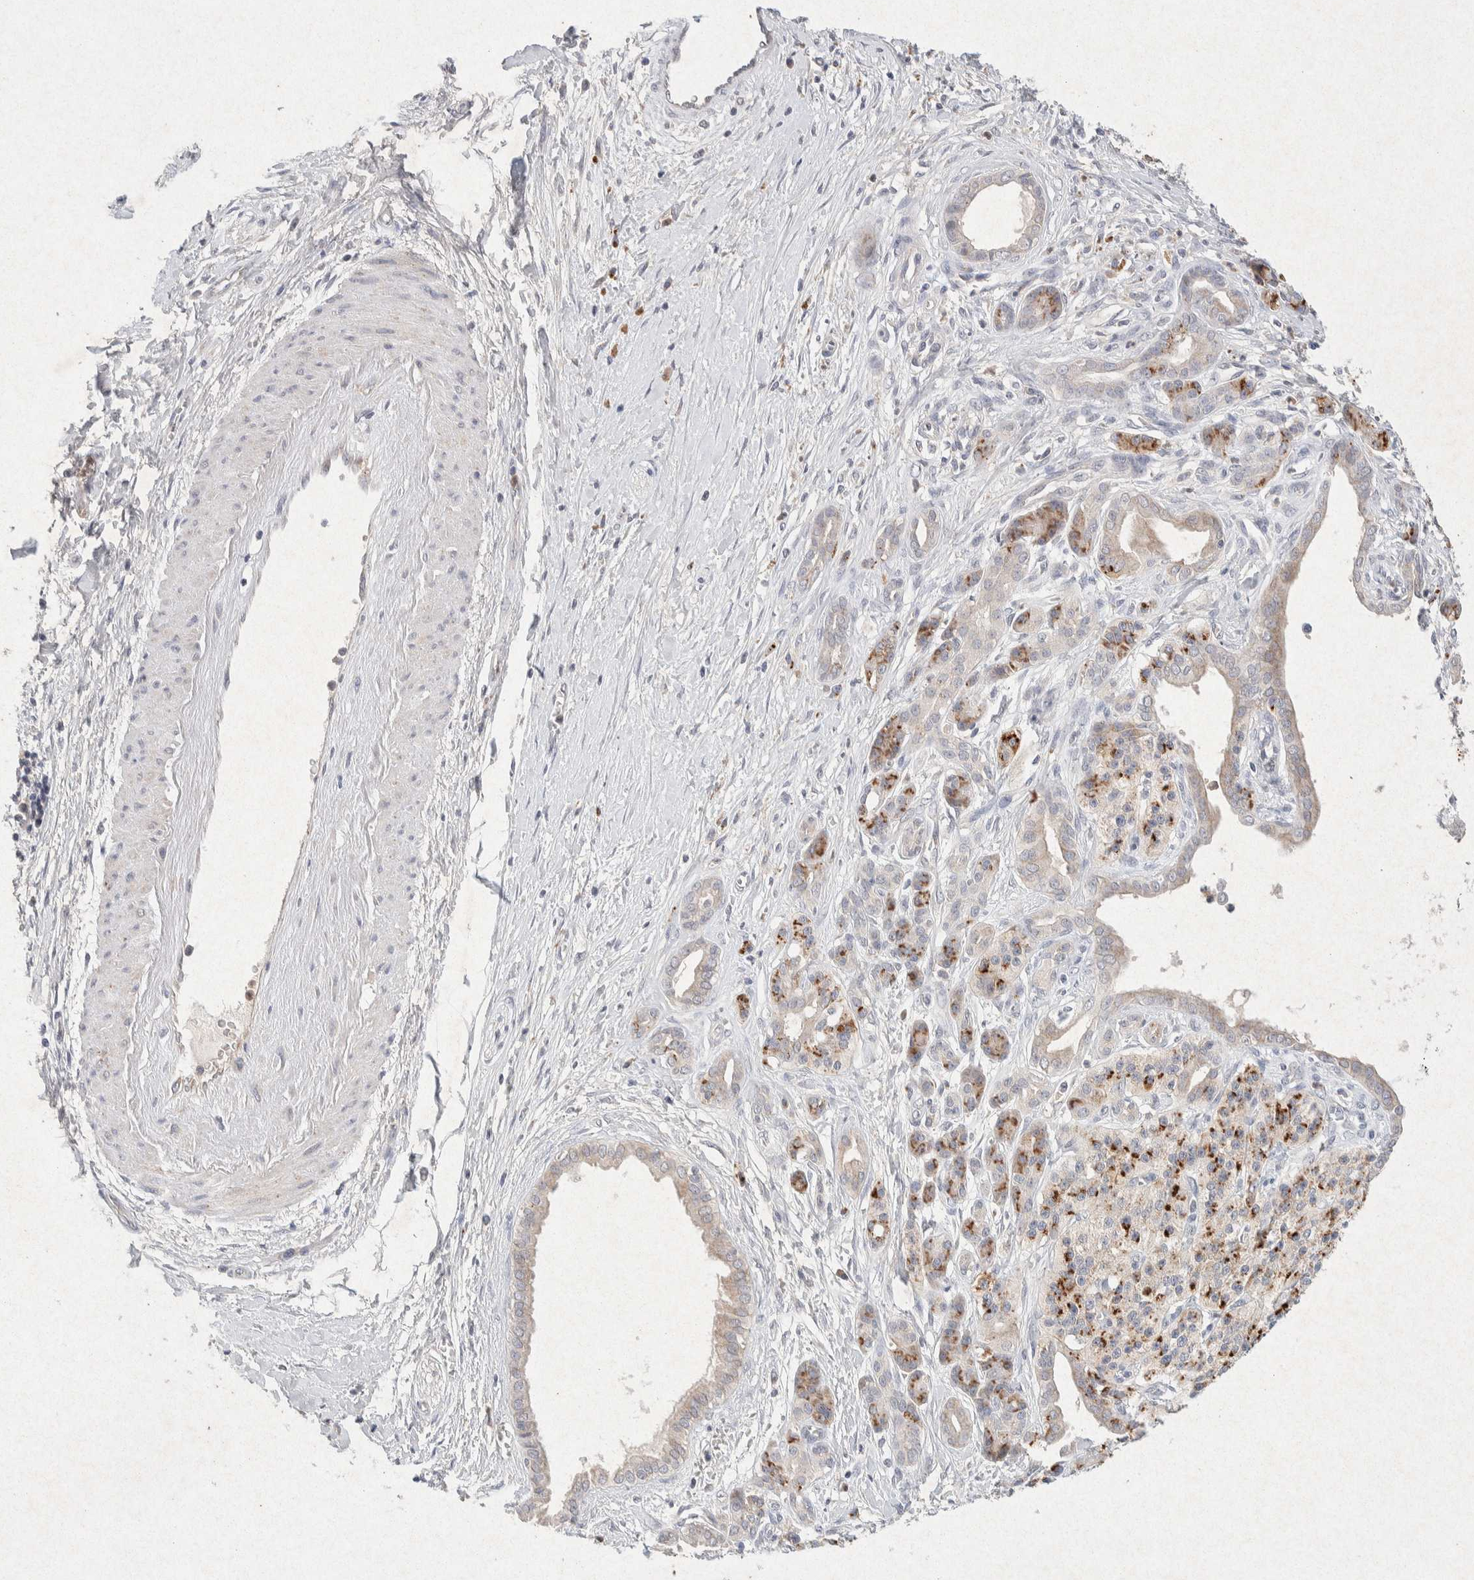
{"staining": {"intensity": "weak", "quantity": ">75%", "location": "cytoplasmic/membranous"}, "tissue": "pancreatic cancer", "cell_type": "Tumor cells", "image_type": "cancer", "snomed": [{"axis": "morphology", "description": "Adenocarcinoma, NOS"}, {"axis": "topography", "description": "Pancreas"}], "caption": "Immunohistochemistry (IHC) (DAB) staining of pancreatic cancer demonstrates weak cytoplasmic/membranous protein staining in approximately >75% of tumor cells. The protein of interest is shown in brown color, while the nuclei are stained blue.", "gene": "GNAI1", "patient": {"sex": "male", "age": 59}}